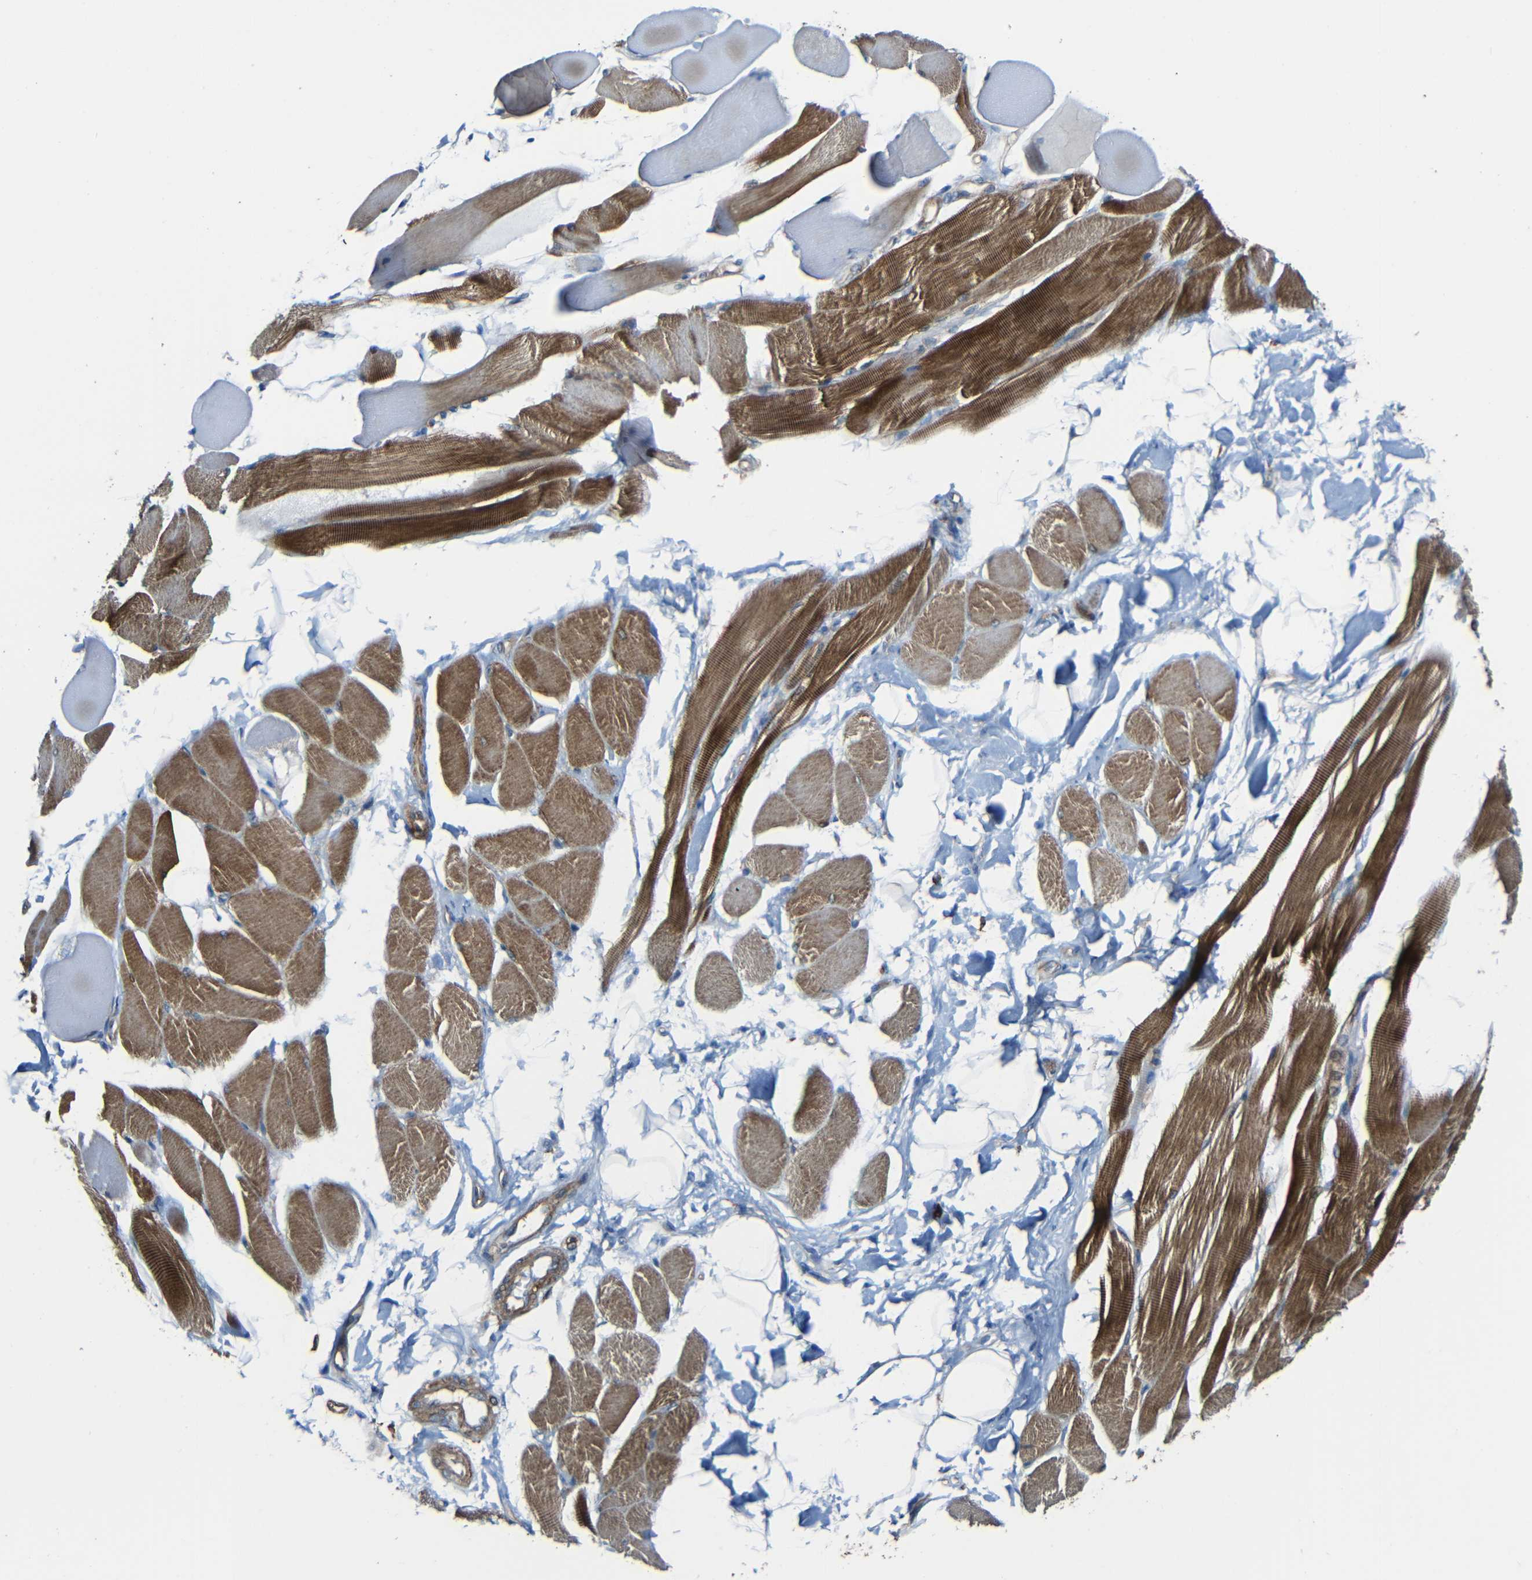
{"staining": {"intensity": "strong", "quantity": "25%-75%", "location": "cytoplasmic/membranous"}, "tissue": "skeletal muscle", "cell_type": "Myocytes", "image_type": "normal", "snomed": [{"axis": "morphology", "description": "Normal tissue, NOS"}, {"axis": "topography", "description": "Skeletal muscle"}, {"axis": "topography", "description": "Peripheral nerve tissue"}], "caption": "This histopathology image reveals benign skeletal muscle stained with immunohistochemistry (IHC) to label a protein in brown. The cytoplasmic/membranous of myocytes show strong positivity for the protein. Nuclei are counter-stained blue.", "gene": "RHOT2", "patient": {"sex": "female", "age": 84}}